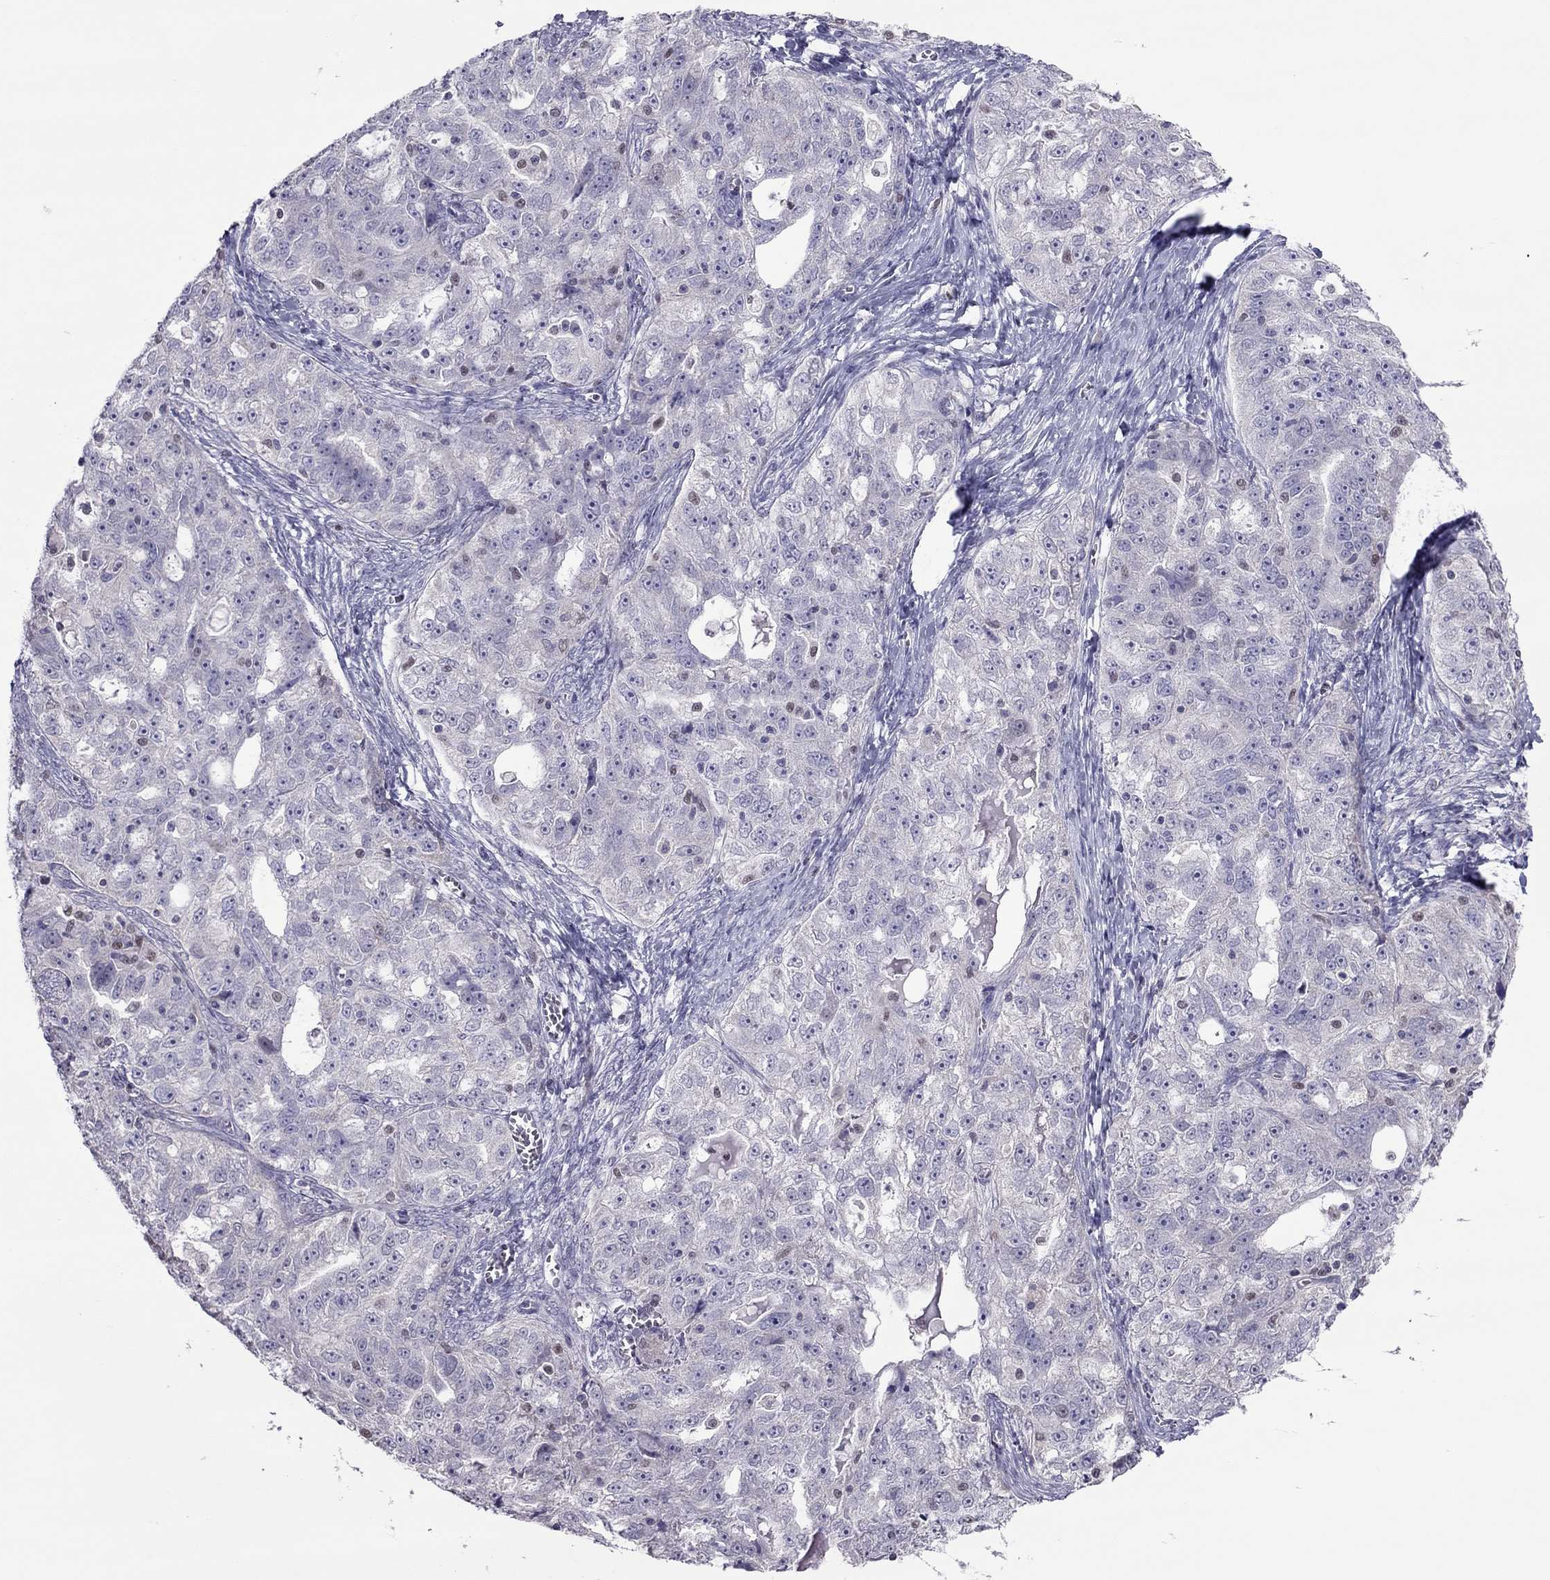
{"staining": {"intensity": "negative", "quantity": "none", "location": "none"}, "tissue": "ovarian cancer", "cell_type": "Tumor cells", "image_type": "cancer", "snomed": [{"axis": "morphology", "description": "Cystadenocarcinoma, serous, NOS"}, {"axis": "topography", "description": "Ovary"}], "caption": "The histopathology image exhibits no significant staining in tumor cells of serous cystadenocarcinoma (ovarian). (DAB immunohistochemistry (IHC) with hematoxylin counter stain).", "gene": "SPINT3", "patient": {"sex": "female", "age": 51}}